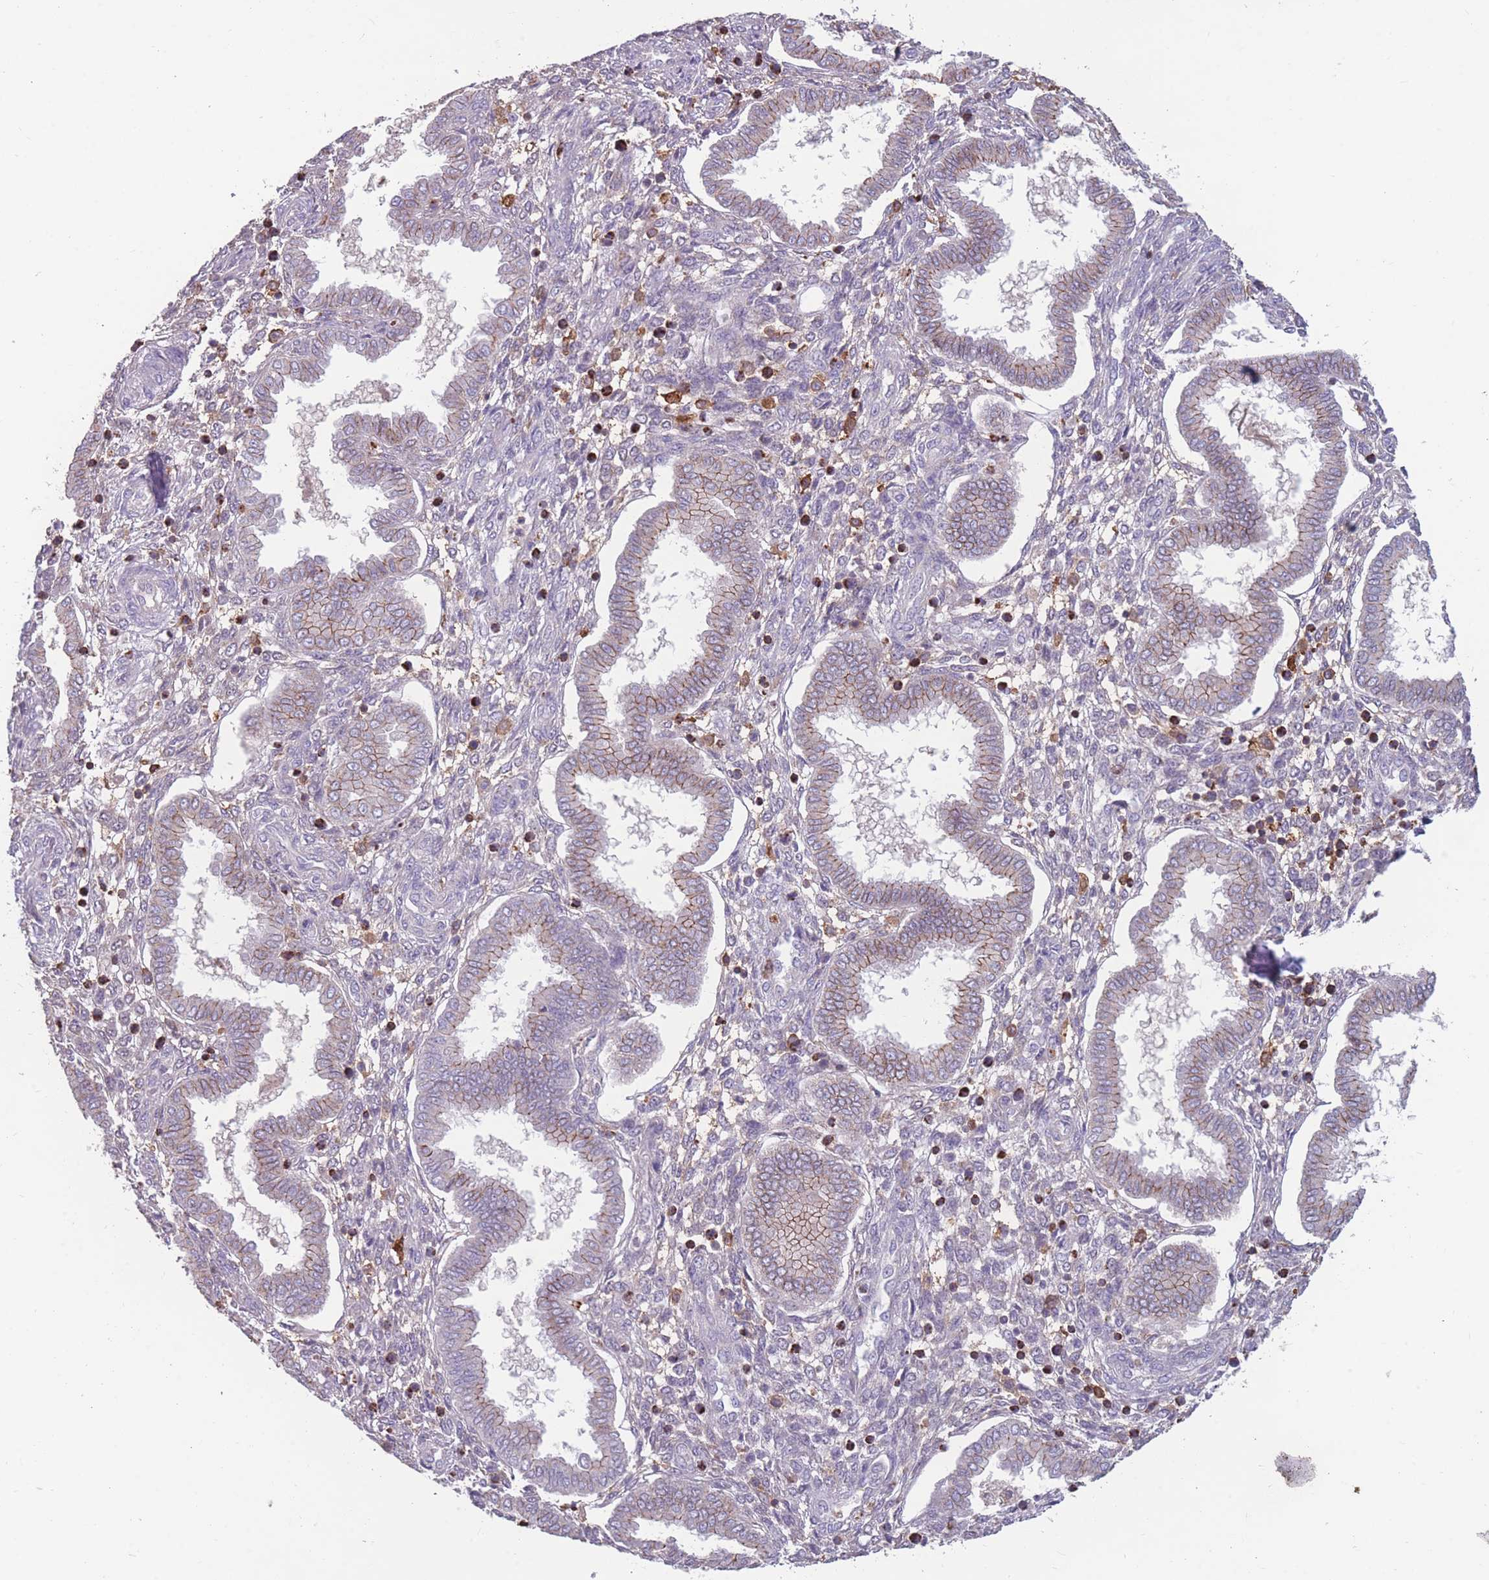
{"staining": {"intensity": "negative", "quantity": "none", "location": "none"}, "tissue": "endometrium", "cell_type": "Cells in endometrial stroma", "image_type": "normal", "snomed": [{"axis": "morphology", "description": "Normal tissue, NOS"}, {"axis": "topography", "description": "Endometrium"}], "caption": "Immunohistochemical staining of normal endometrium demonstrates no significant positivity in cells in endometrial stroma.", "gene": "CD33", "patient": {"sex": "female", "age": 24}}